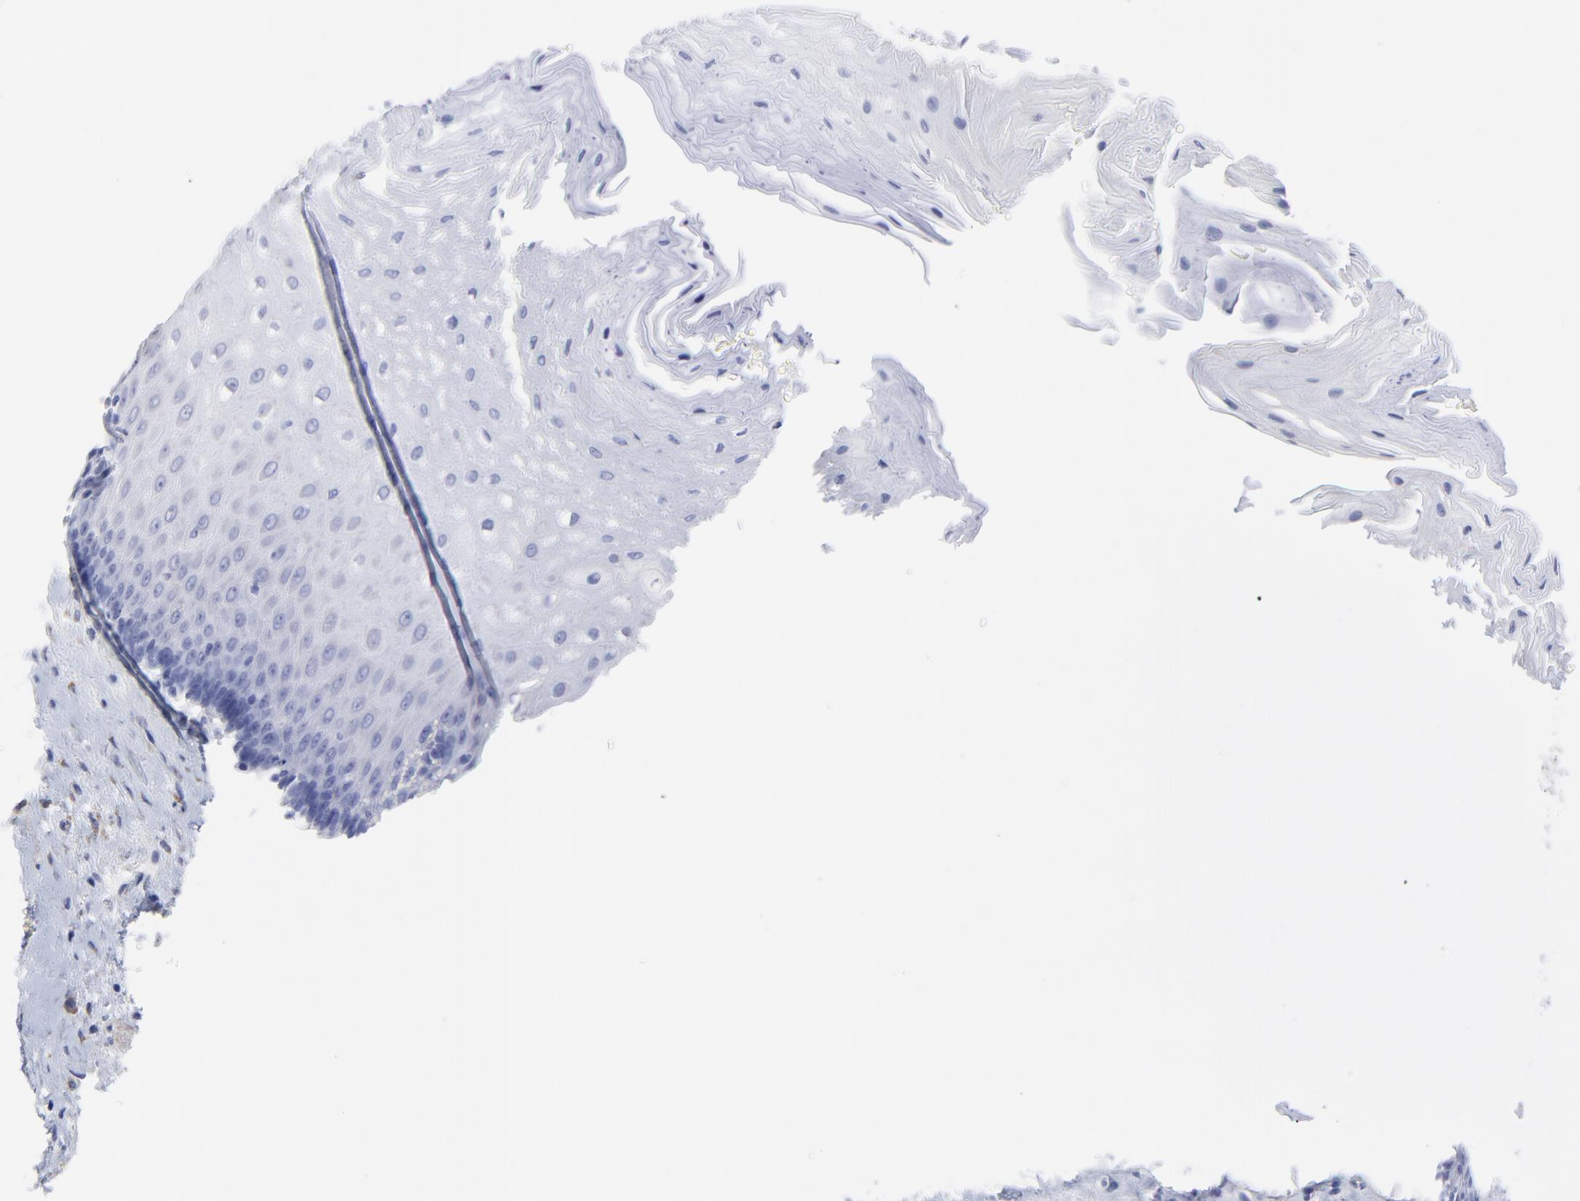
{"staining": {"intensity": "negative", "quantity": "none", "location": "none"}, "tissue": "esophagus", "cell_type": "Squamous epithelial cells", "image_type": "normal", "snomed": [{"axis": "morphology", "description": "Normal tissue, NOS"}, {"axis": "topography", "description": "Esophagus"}], "caption": "Immunohistochemistry (IHC) histopathology image of benign human esophagus stained for a protein (brown), which shows no staining in squamous epithelial cells.", "gene": "DUSP9", "patient": {"sex": "male", "age": 62}}